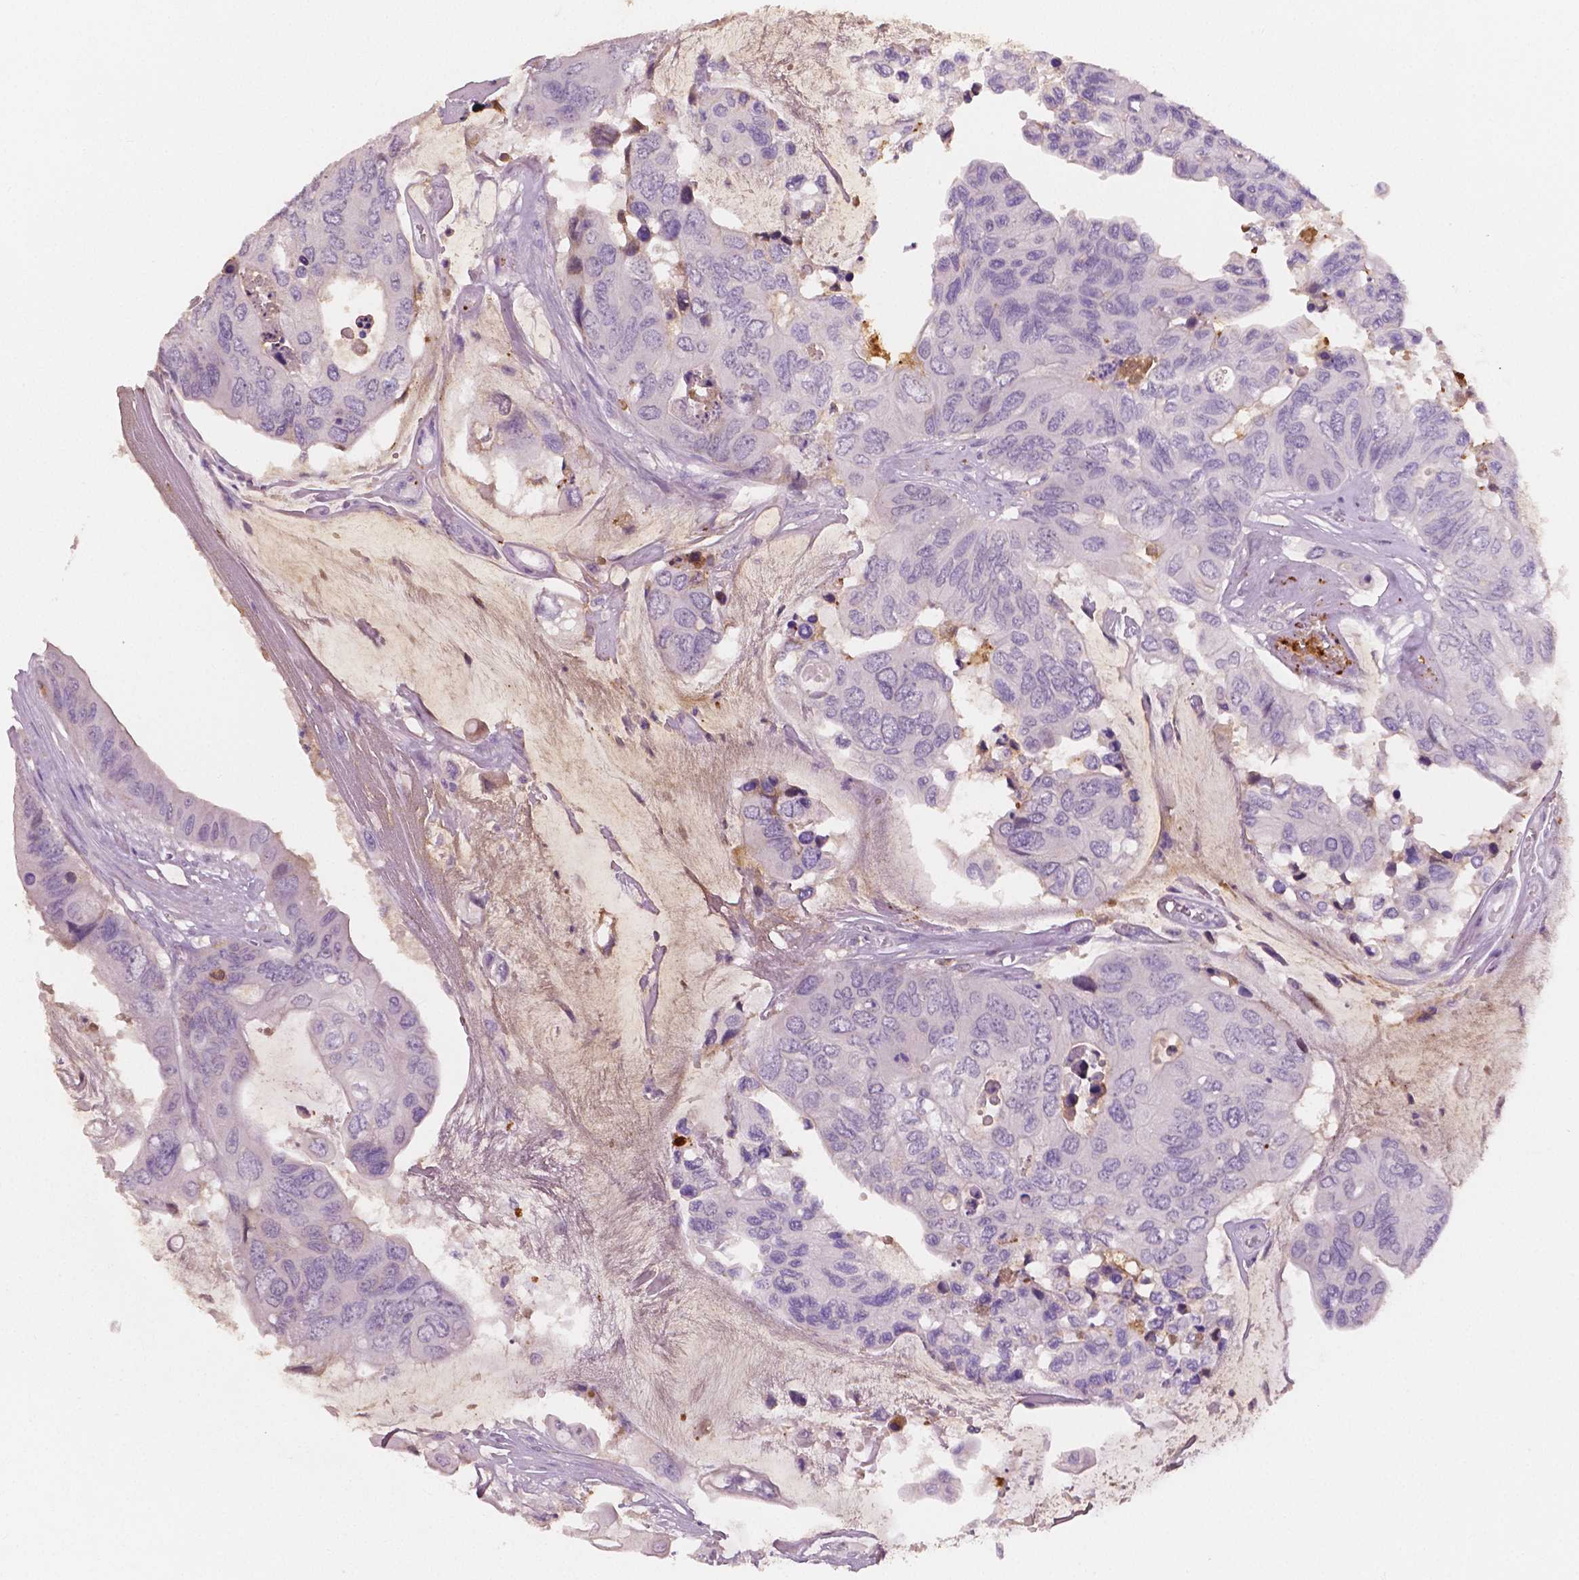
{"staining": {"intensity": "negative", "quantity": "none", "location": "none"}, "tissue": "colorectal cancer", "cell_type": "Tumor cells", "image_type": "cancer", "snomed": [{"axis": "morphology", "description": "Adenocarcinoma, NOS"}, {"axis": "topography", "description": "Rectum"}], "caption": "IHC micrograph of adenocarcinoma (colorectal) stained for a protein (brown), which shows no staining in tumor cells.", "gene": "APOA4", "patient": {"sex": "male", "age": 63}}